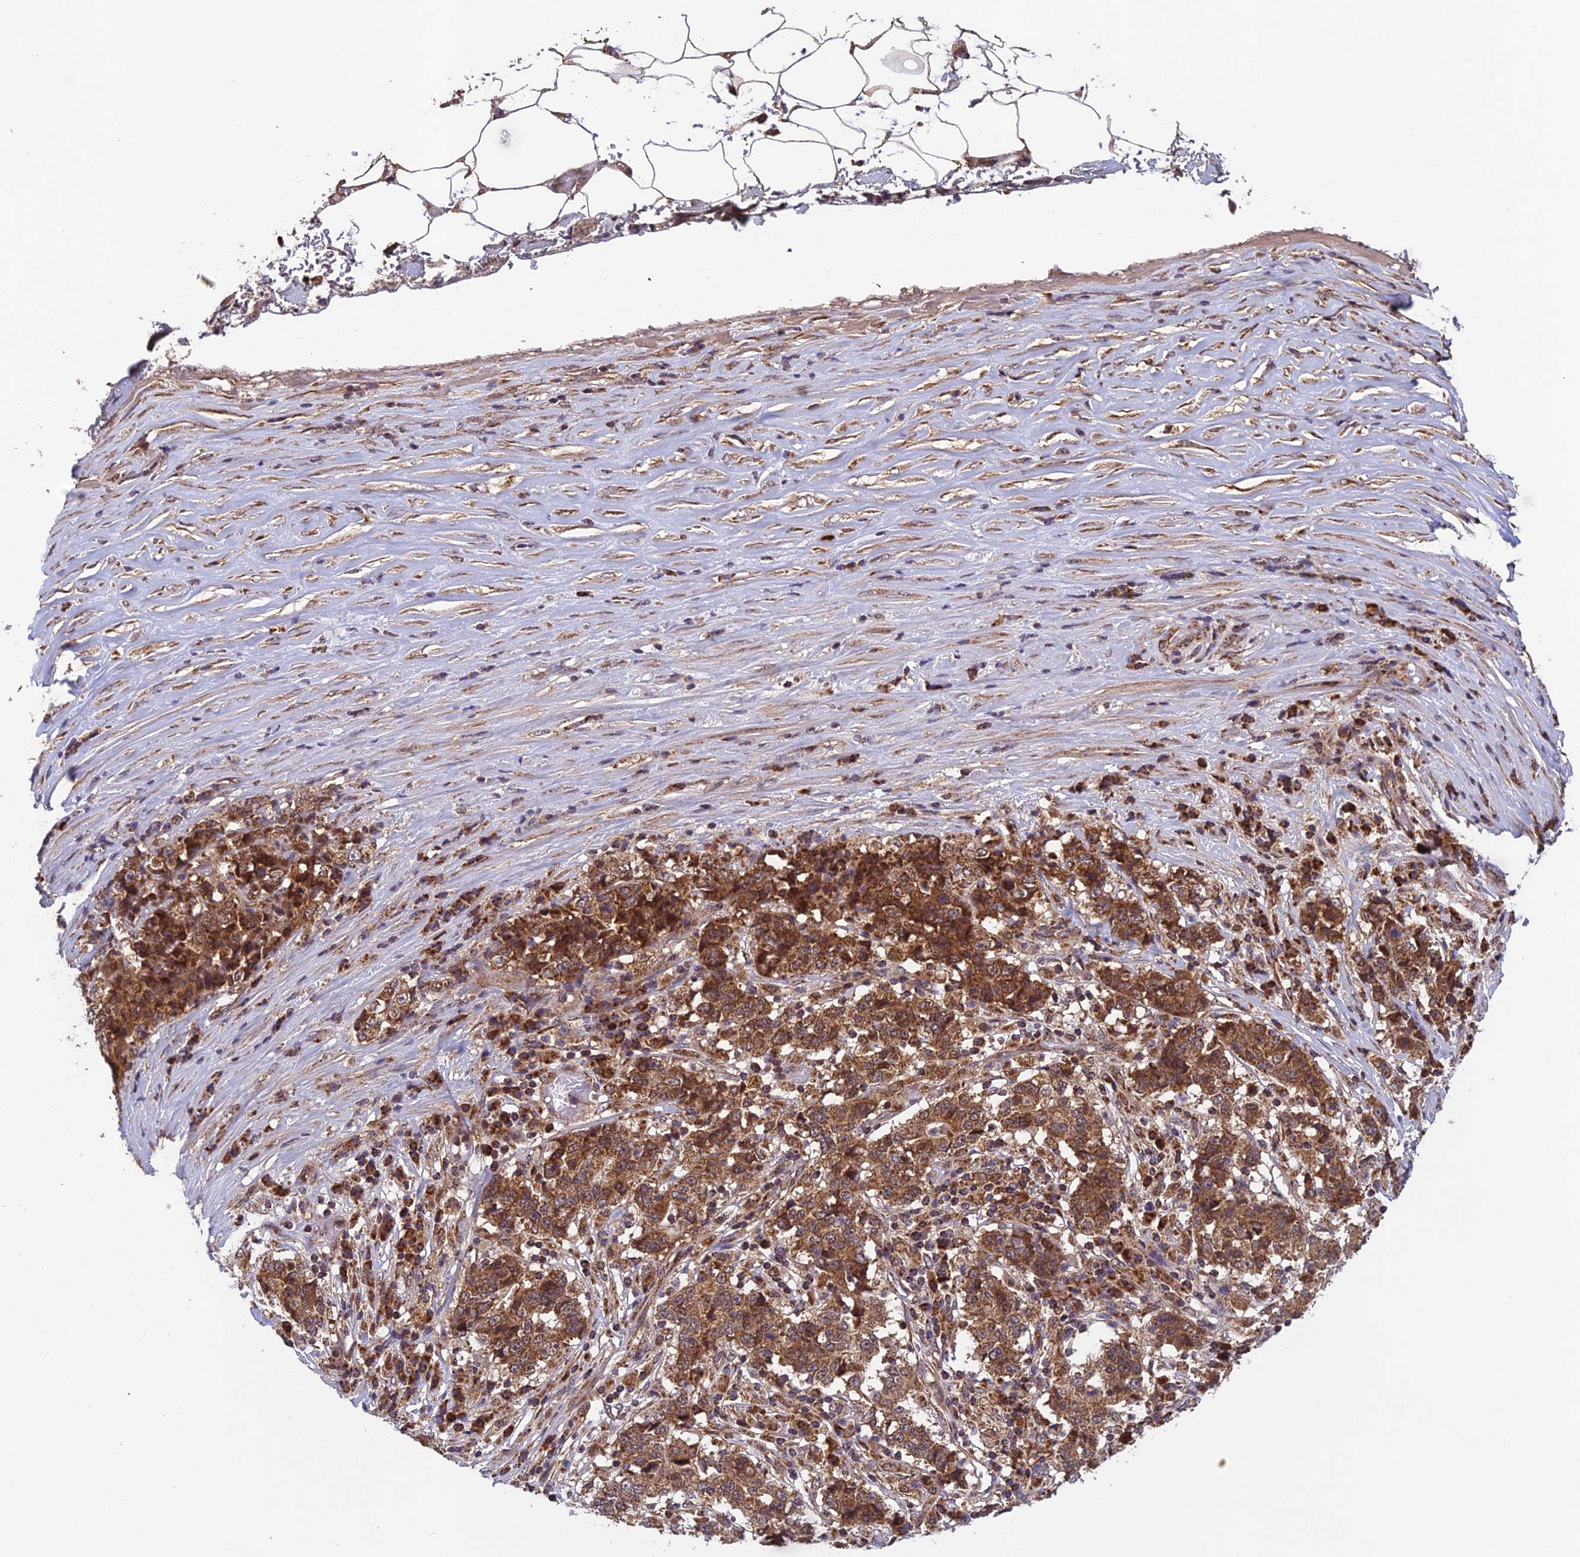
{"staining": {"intensity": "strong", "quantity": ">75%", "location": "cytoplasmic/membranous"}, "tissue": "stomach cancer", "cell_type": "Tumor cells", "image_type": "cancer", "snomed": [{"axis": "morphology", "description": "Adenocarcinoma, NOS"}, {"axis": "topography", "description": "Stomach"}], "caption": "This is an image of IHC staining of adenocarcinoma (stomach), which shows strong positivity in the cytoplasmic/membranous of tumor cells.", "gene": "CCDC15", "patient": {"sex": "male", "age": 59}}